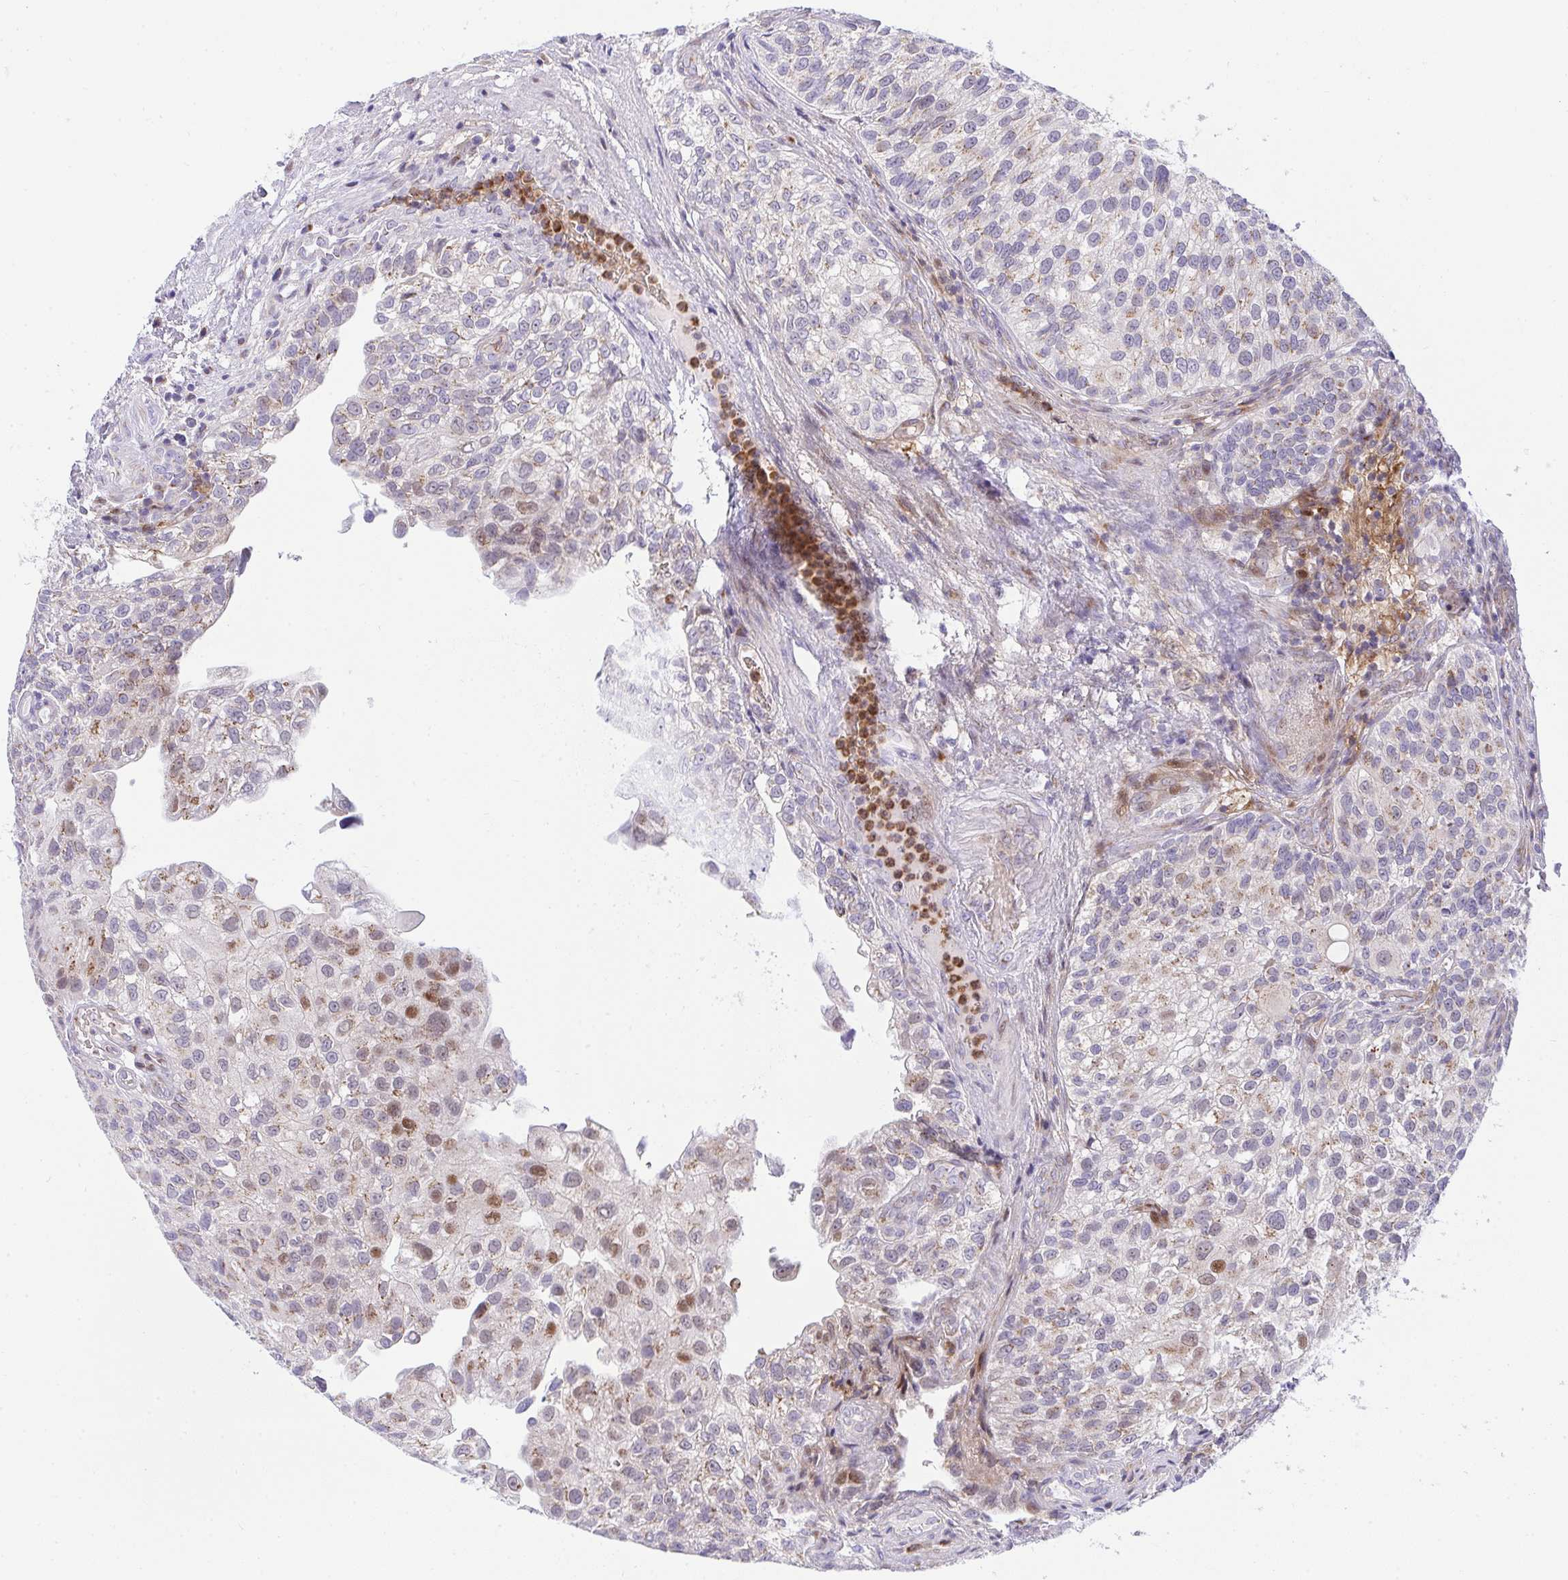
{"staining": {"intensity": "moderate", "quantity": "<25%", "location": "cytoplasmic/membranous,nuclear"}, "tissue": "urothelial cancer", "cell_type": "Tumor cells", "image_type": "cancer", "snomed": [{"axis": "morphology", "description": "Urothelial carcinoma, NOS"}, {"axis": "topography", "description": "Urinary bladder"}], "caption": "Urothelial cancer stained with DAB immunohistochemistry shows low levels of moderate cytoplasmic/membranous and nuclear positivity in about <25% of tumor cells.", "gene": "ZNF554", "patient": {"sex": "male", "age": 87}}